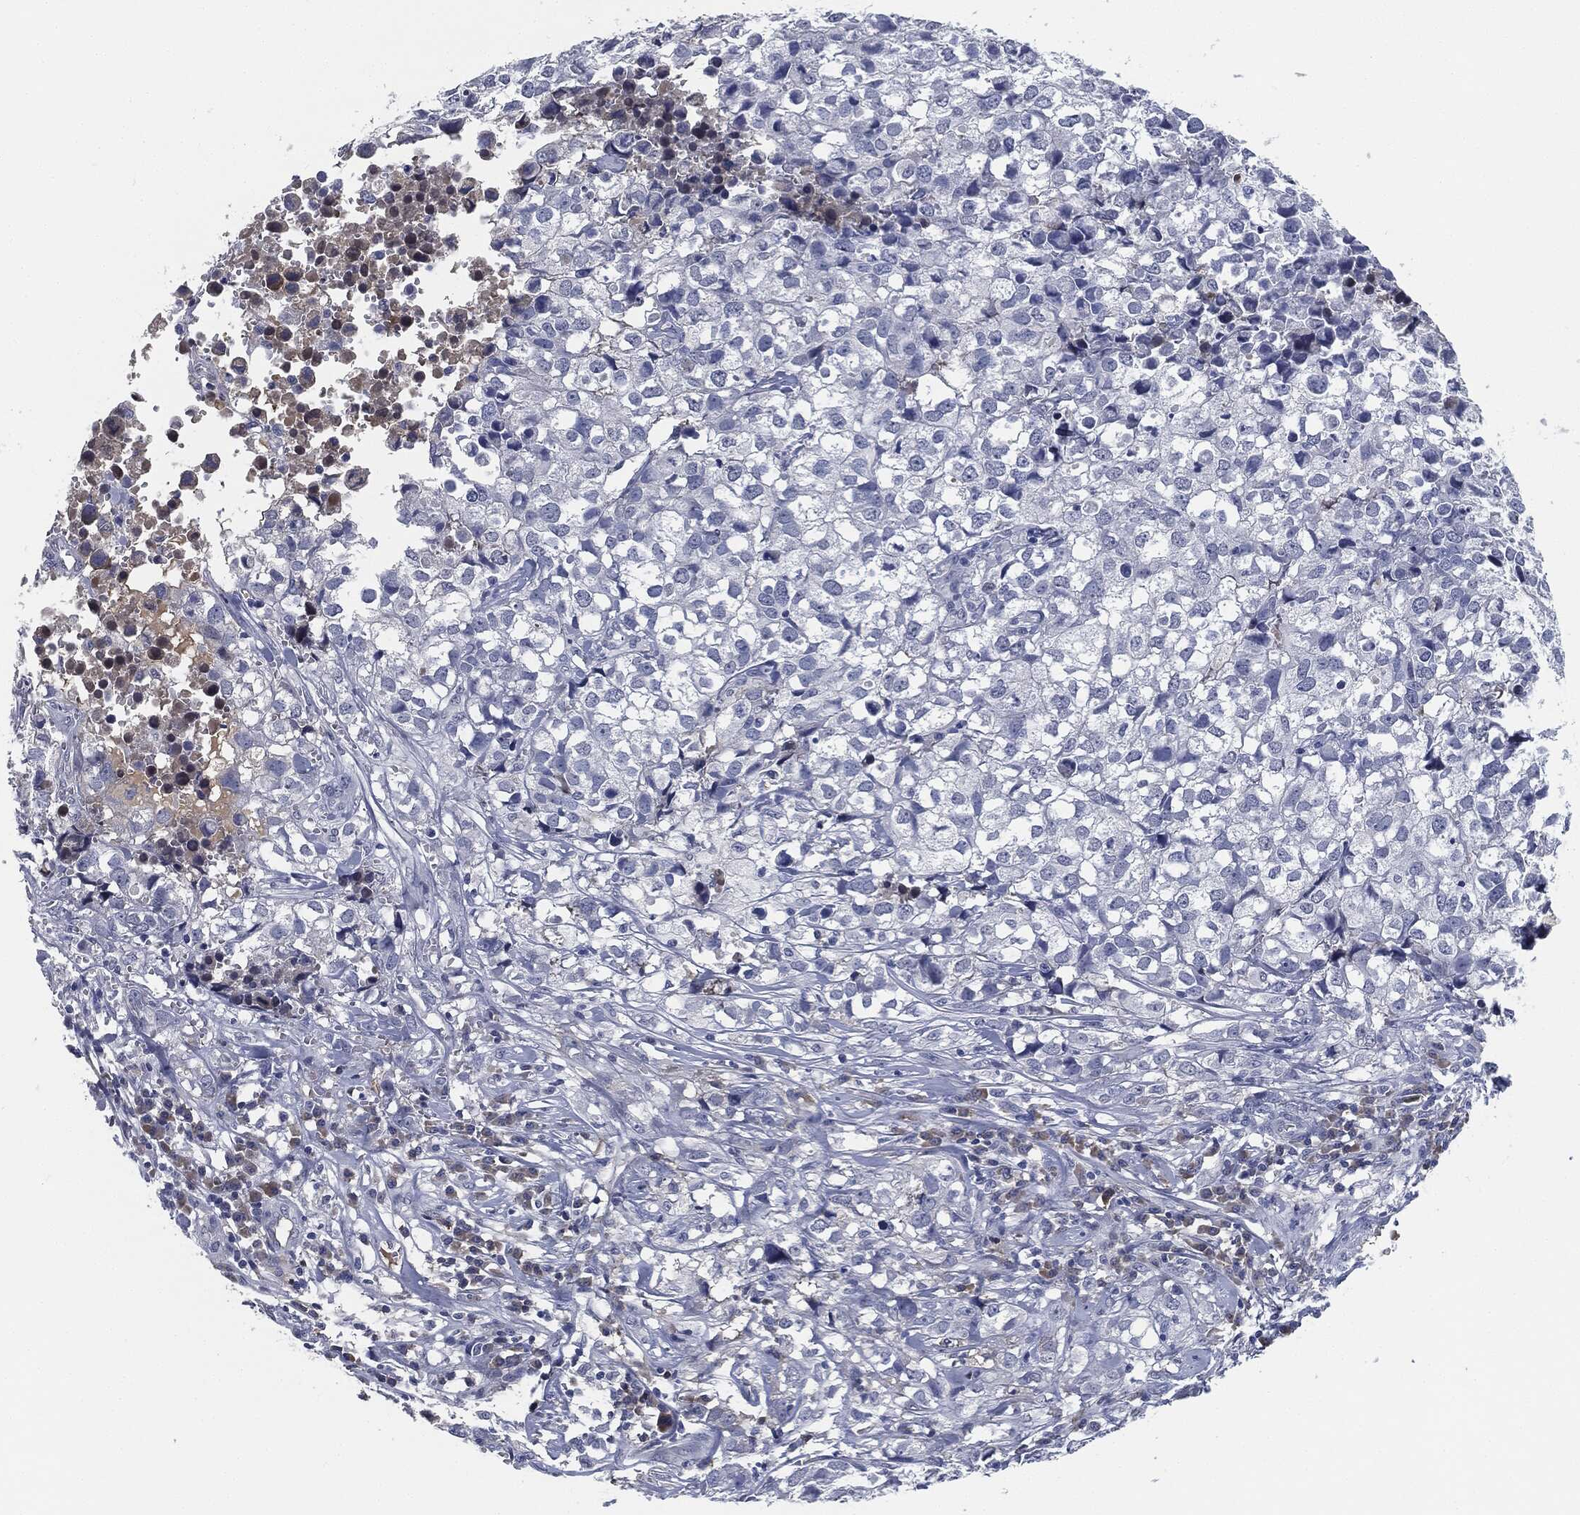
{"staining": {"intensity": "negative", "quantity": "none", "location": "none"}, "tissue": "breast cancer", "cell_type": "Tumor cells", "image_type": "cancer", "snomed": [{"axis": "morphology", "description": "Duct carcinoma"}, {"axis": "topography", "description": "Breast"}], "caption": "DAB (3,3'-diaminobenzidine) immunohistochemical staining of human intraductal carcinoma (breast) demonstrates no significant expression in tumor cells.", "gene": "SIGLEC7", "patient": {"sex": "female", "age": 30}}